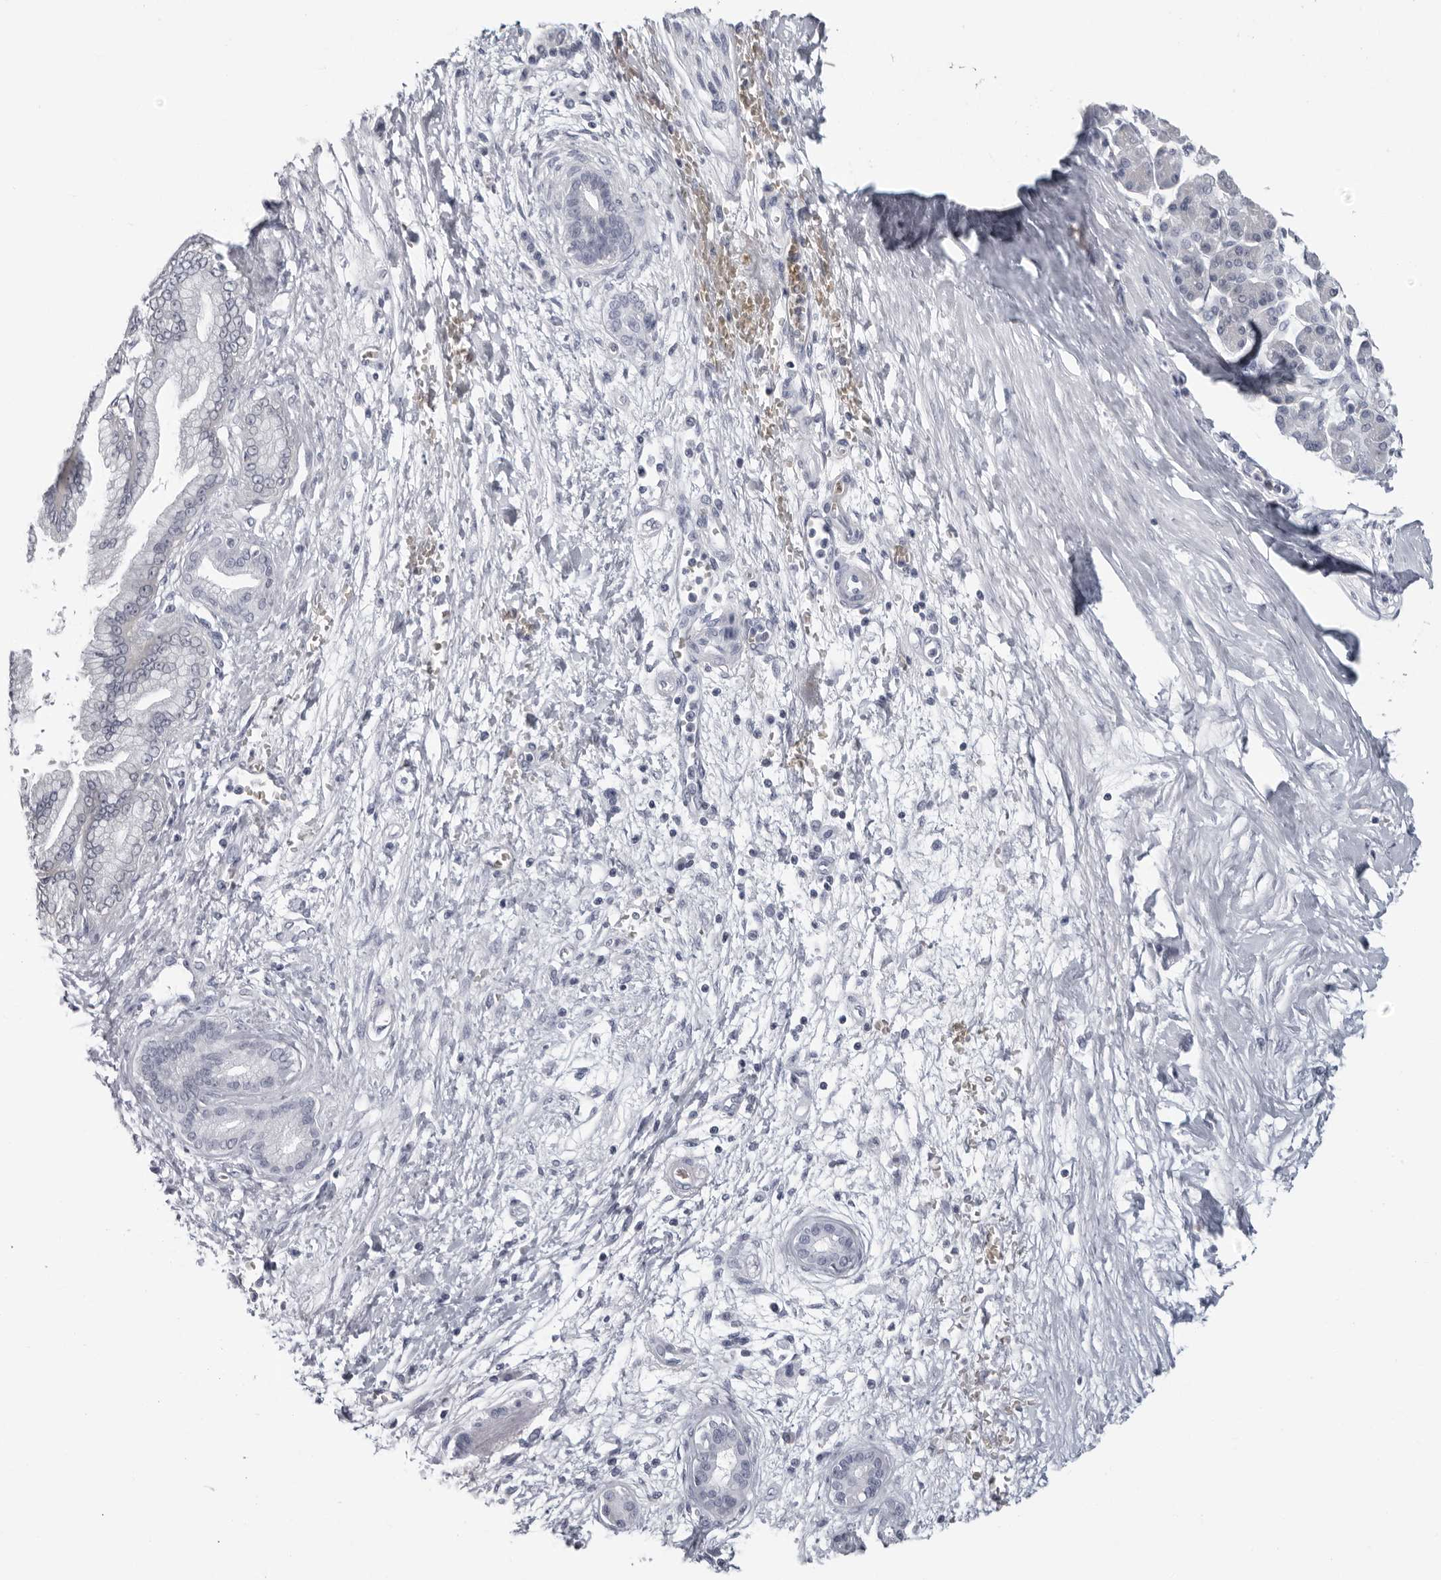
{"staining": {"intensity": "negative", "quantity": "none", "location": "none"}, "tissue": "pancreatic cancer", "cell_type": "Tumor cells", "image_type": "cancer", "snomed": [{"axis": "morphology", "description": "Adenocarcinoma, NOS"}, {"axis": "topography", "description": "Pancreas"}], "caption": "Protein analysis of adenocarcinoma (pancreatic) reveals no significant positivity in tumor cells.", "gene": "EPB41", "patient": {"sex": "male", "age": 59}}